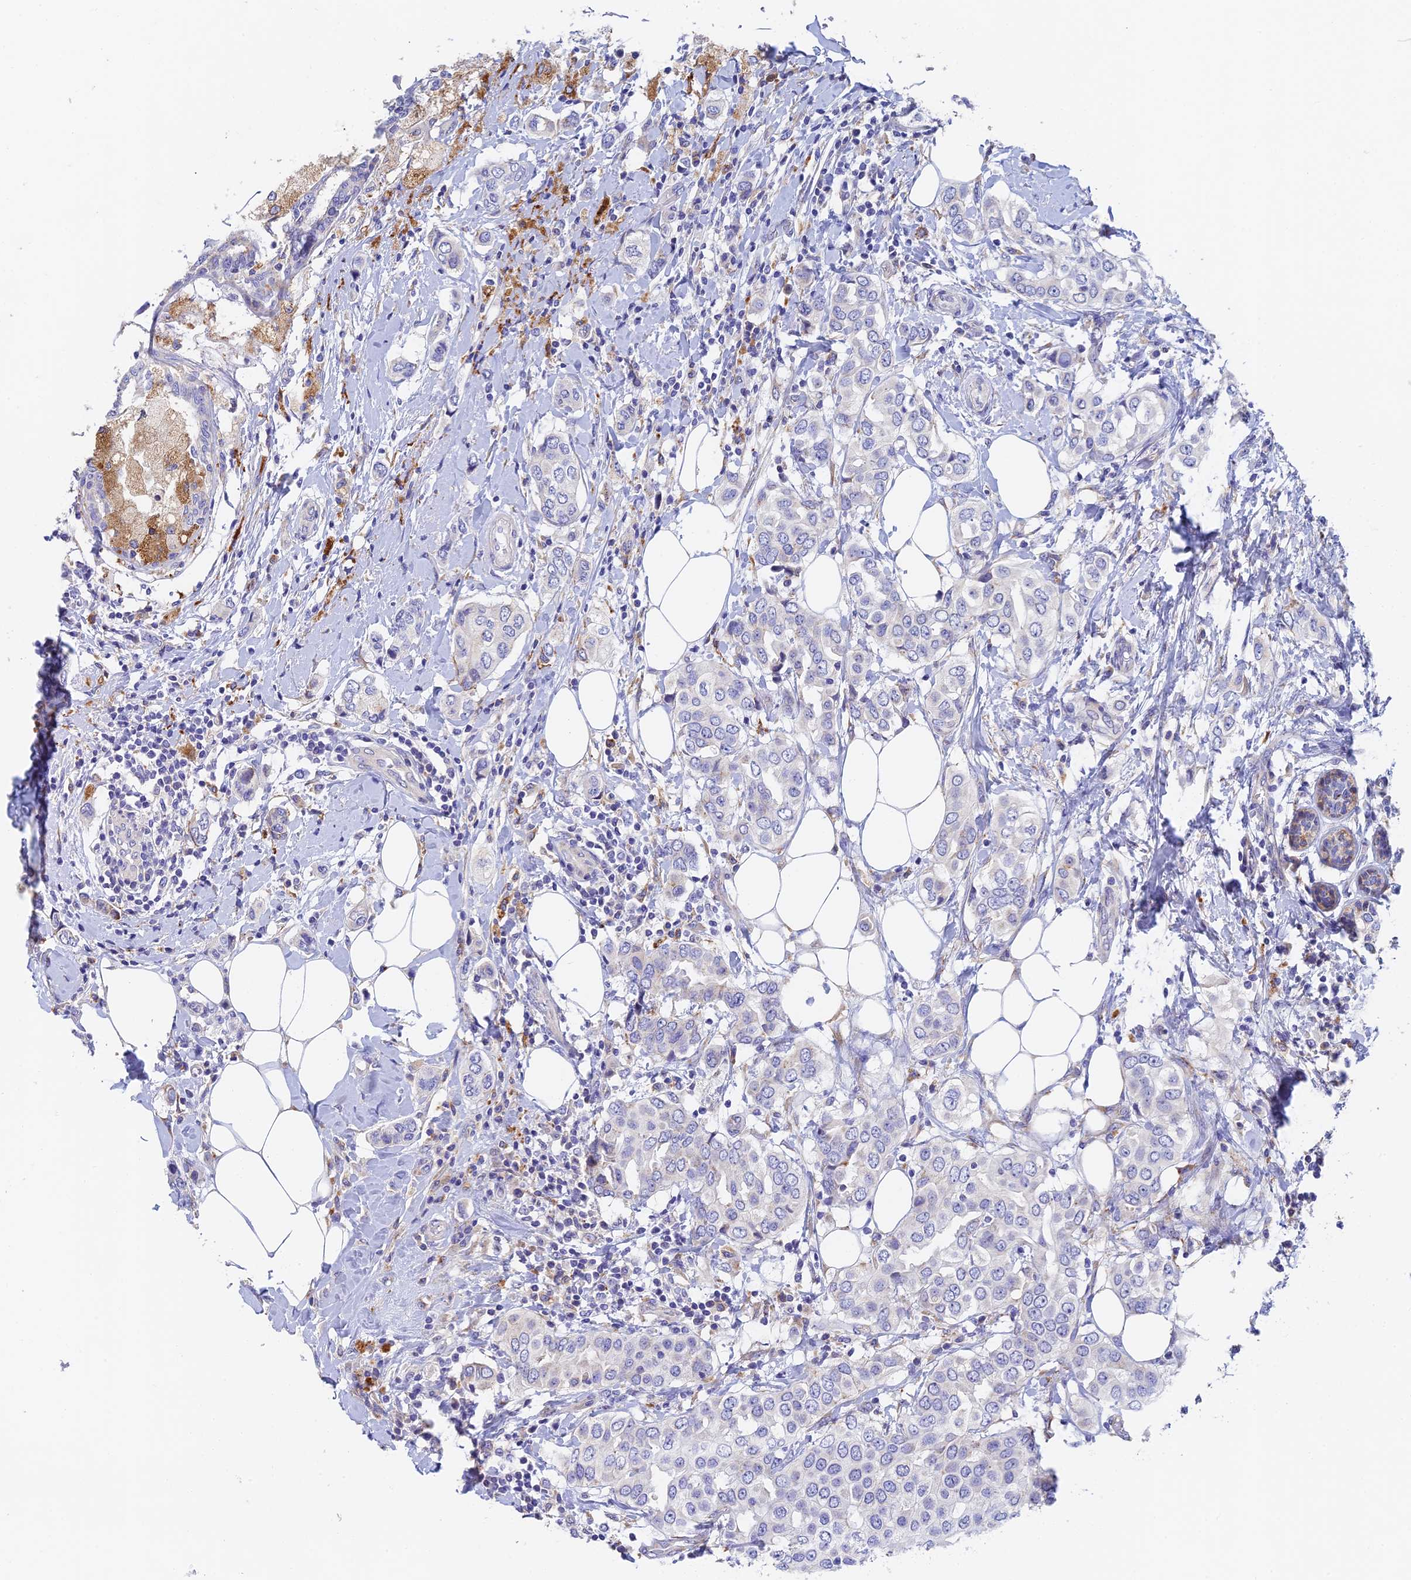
{"staining": {"intensity": "negative", "quantity": "none", "location": "none"}, "tissue": "breast cancer", "cell_type": "Tumor cells", "image_type": "cancer", "snomed": [{"axis": "morphology", "description": "Lobular carcinoma"}, {"axis": "topography", "description": "Breast"}], "caption": "Human breast cancer (lobular carcinoma) stained for a protein using immunohistochemistry (IHC) shows no staining in tumor cells.", "gene": "RPGRIP1L", "patient": {"sex": "female", "age": 51}}